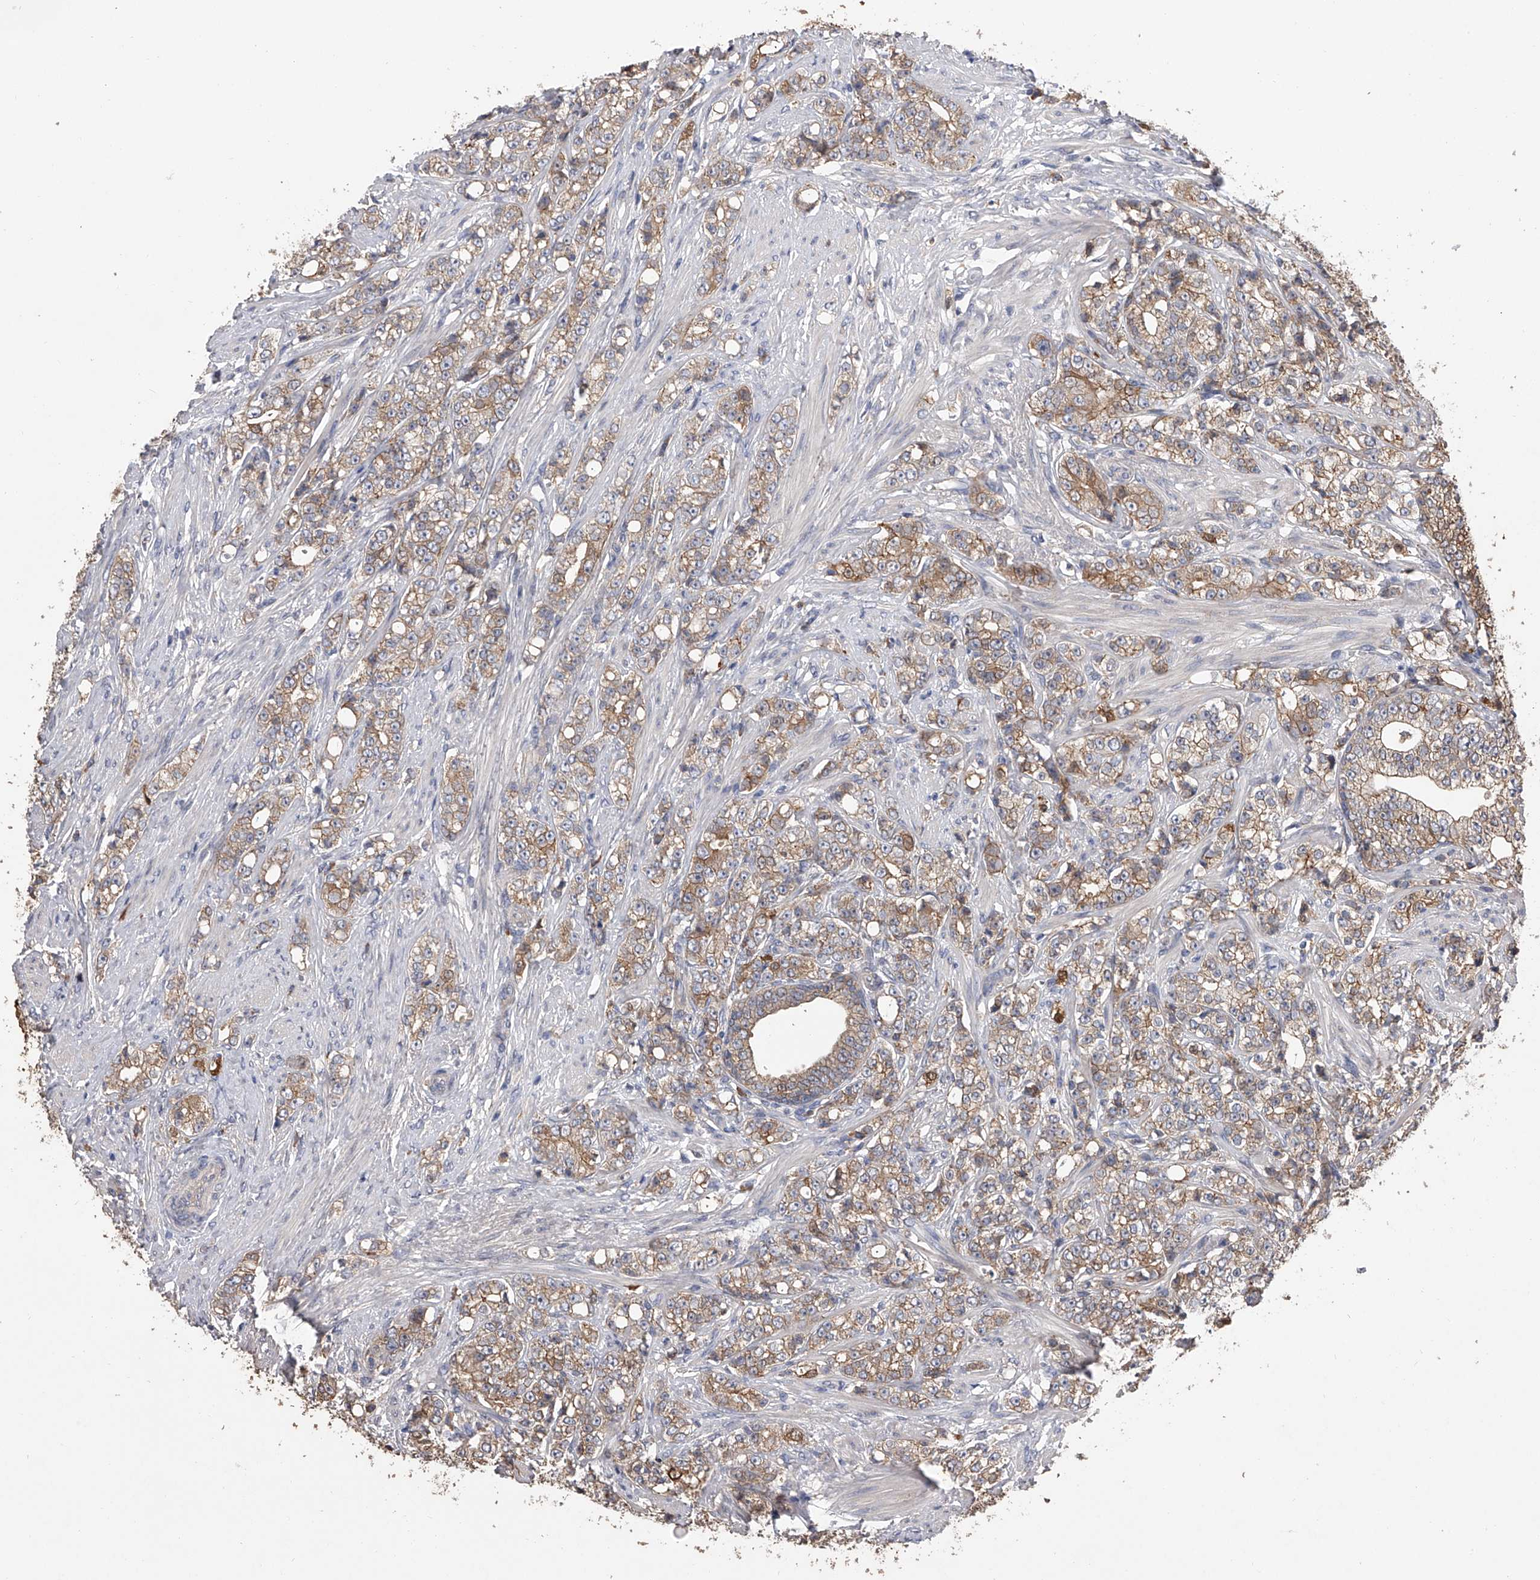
{"staining": {"intensity": "moderate", "quantity": "25%-75%", "location": "cytoplasmic/membranous"}, "tissue": "prostate cancer", "cell_type": "Tumor cells", "image_type": "cancer", "snomed": [{"axis": "morphology", "description": "Adenocarcinoma, High grade"}, {"axis": "topography", "description": "Prostate"}], "caption": "Protein positivity by immunohistochemistry reveals moderate cytoplasmic/membranous positivity in approximately 25%-75% of tumor cells in prostate cancer. (DAB (3,3'-diaminobenzidine) = brown stain, brightfield microscopy at high magnification).", "gene": "ZNF343", "patient": {"sex": "male", "age": 69}}